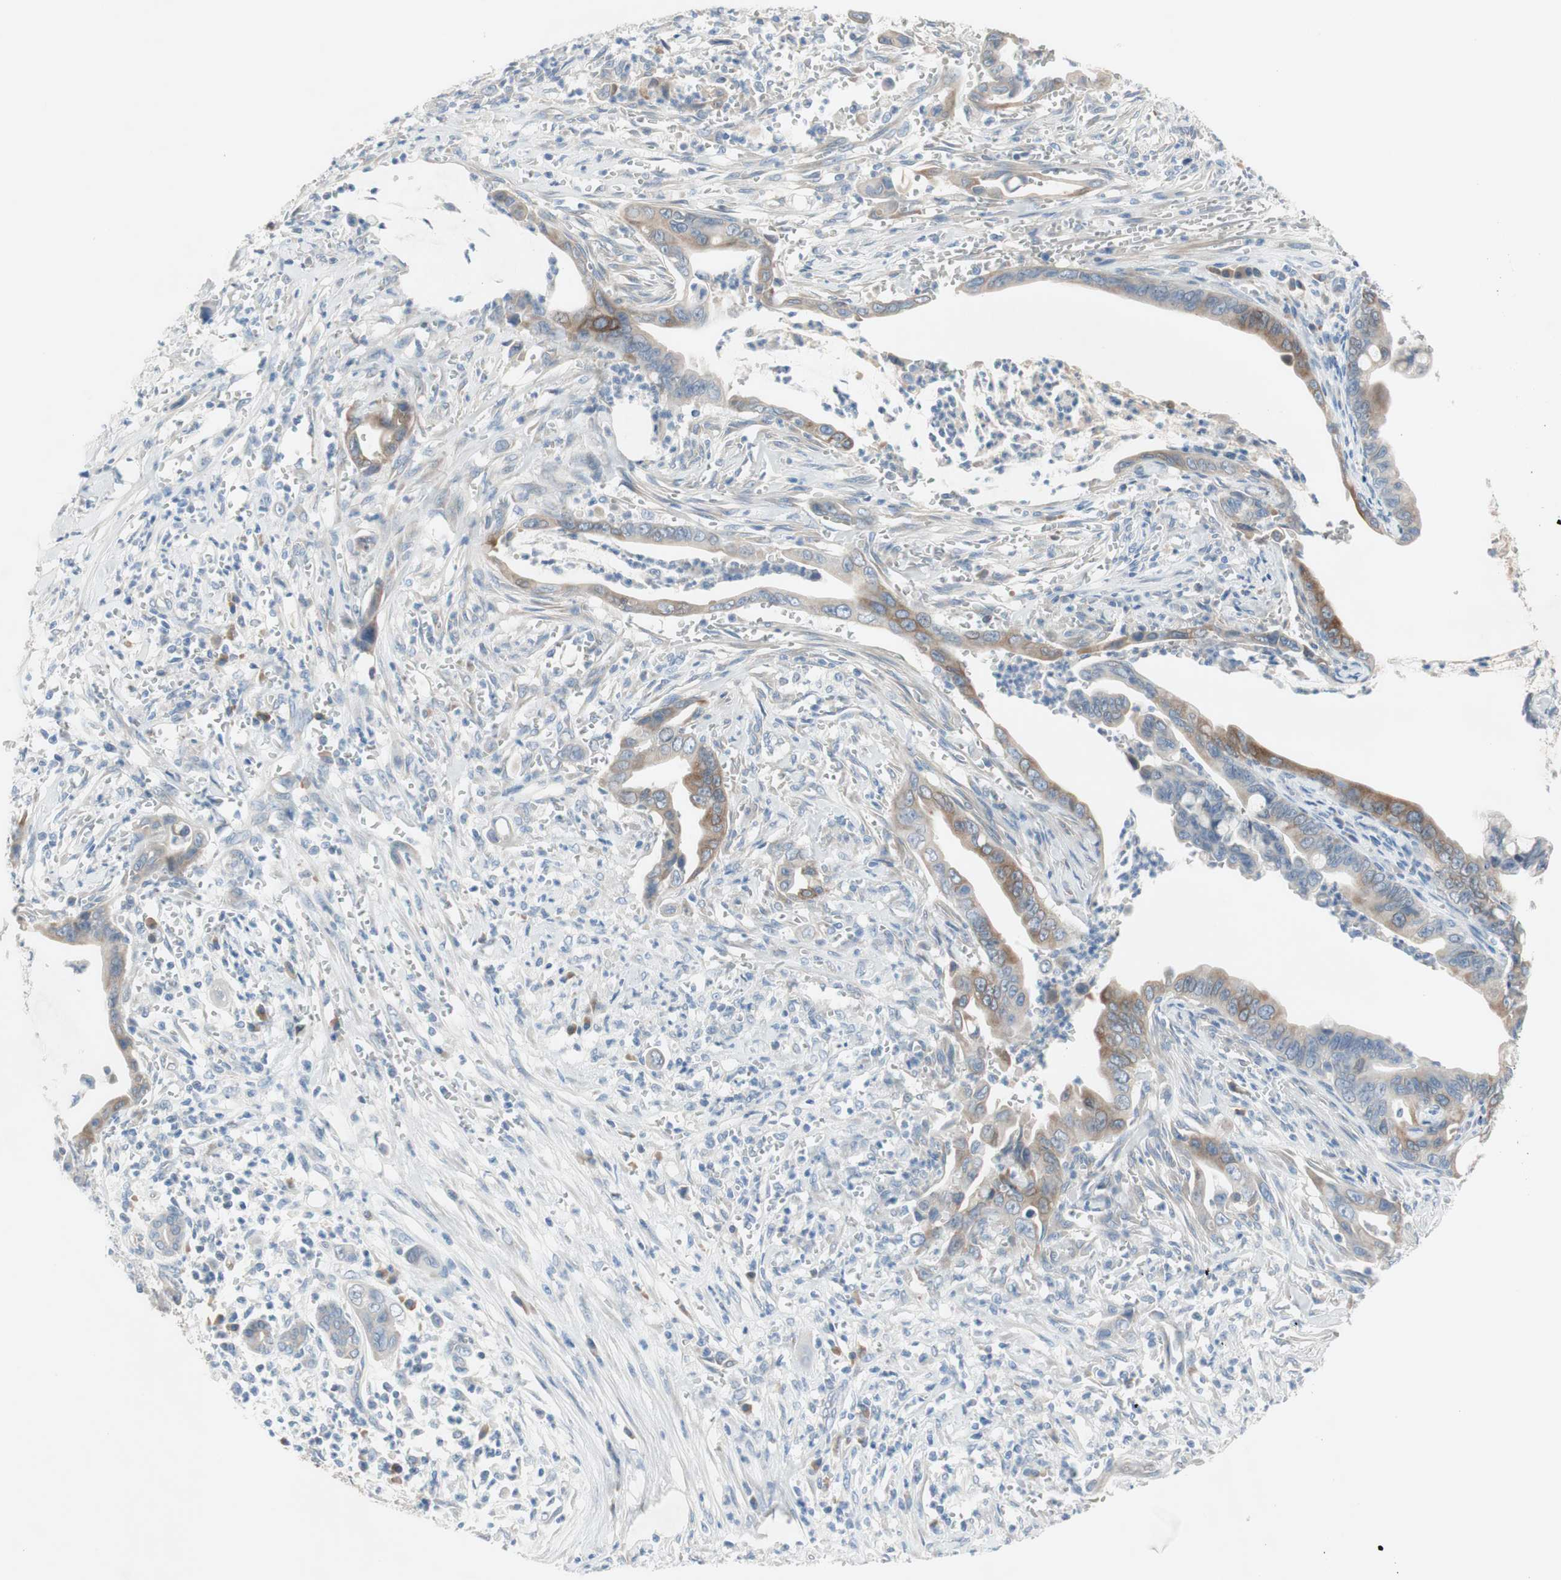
{"staining": {"intensity": "moderate", "quantity": ">75%", "location": "cytoplasmic/membranous"}, "tissue": "pancreatic cancer", "cell_type": "Tumor cells", "image_type": "cancer", "snomed": [{"axis": "morphology", "description": "Adenocarcinoma, NOS"}, {"axis": "topography", "description": "Pancreas"}], "caption": "Protein analysis of adenocarcinoma (pancreatic) tissue shows moderate cytoplasmic/membranous positivity in approximately >75% of tumor cells. (DAB IHC with brightfield microscopy, high magnification).", "gene": "FDFT1", "patient": {"sex": "male", "age": 59}}